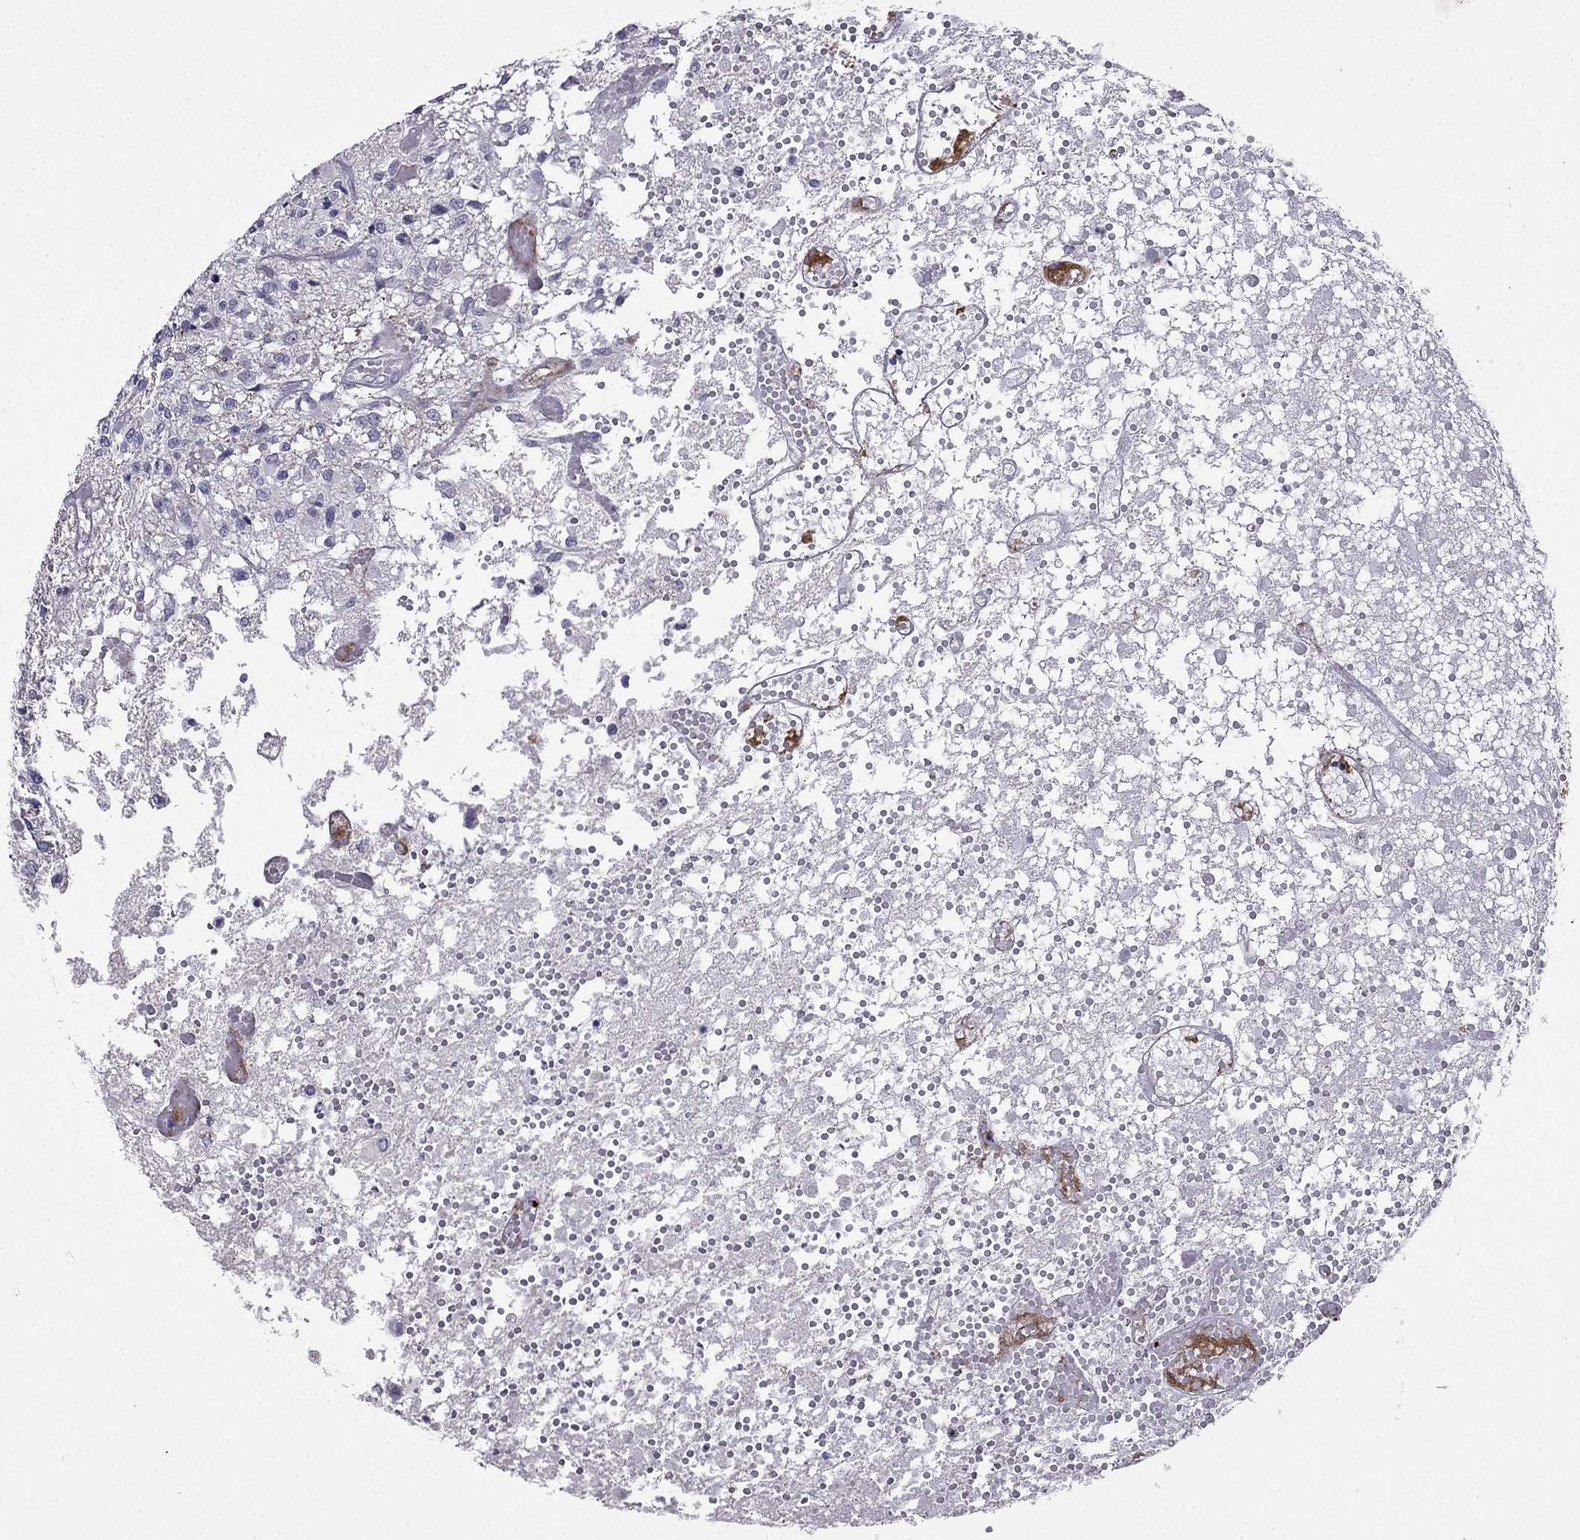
{"staining": {"intensity": "negative", "quantity": "none", "location": "none"}, "tissue": "glioma", "cell_type": "Tumor cells", "image_type": "cancer", "snomed": [{"axis": "morphology", "description": "Glioma, malignant, High grade"}, {"axis": "topography", "description": "Brain"}], "caption": "The IHC image has no significant expression in tumor cells of malignant glioma (high-grade) tissue.", "gene": "UHRF1", "patient": {"sex": "female", "age": 63}}